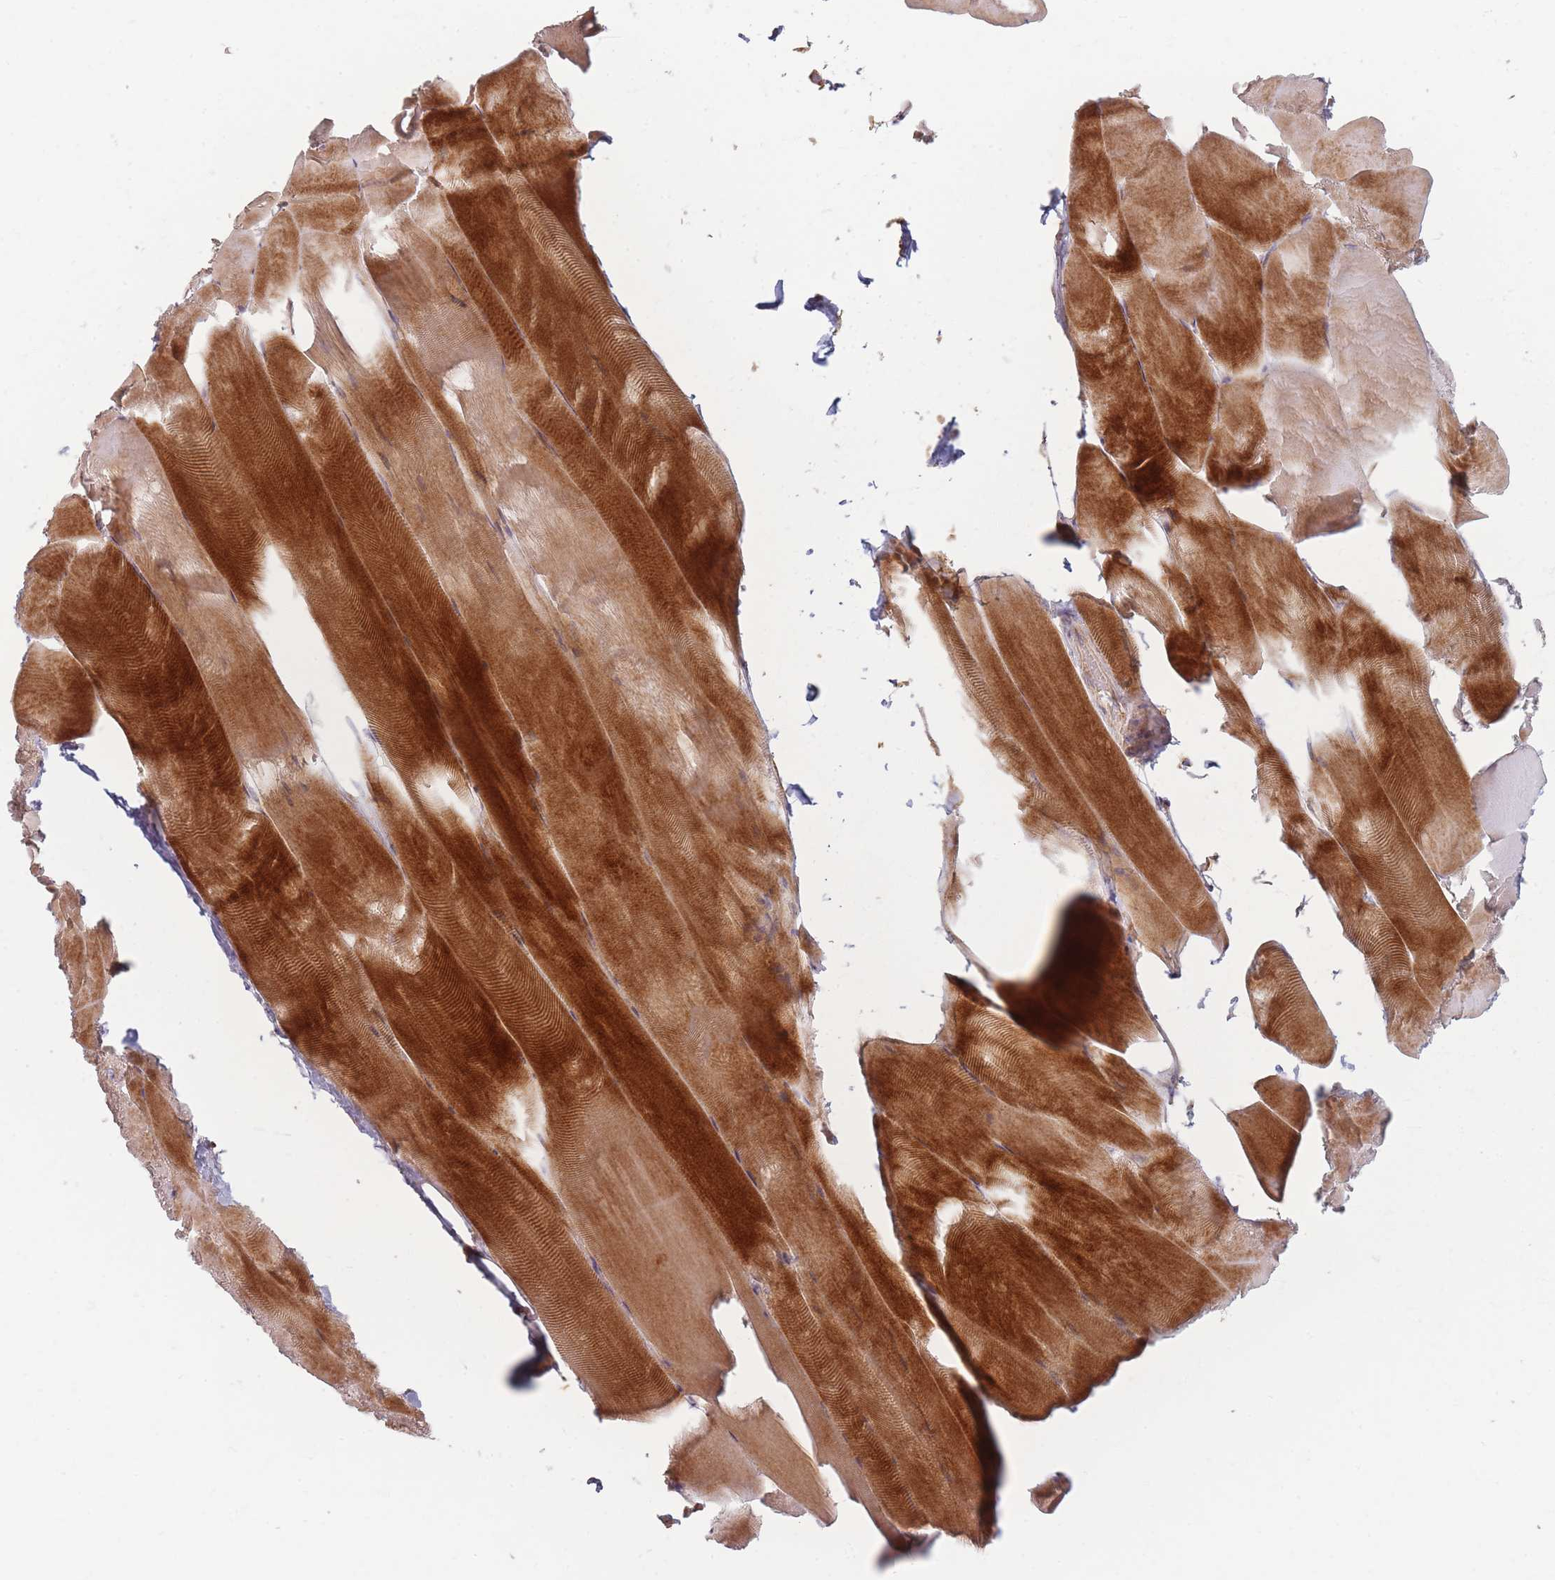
{"staining": {"intensity": "strong", "quantity": "25%-75%", "location": "cytoplasmic/membranous"}, "tissue": "skeletal muscle", "cell_type": "Myocytes", "image_type": "normal", "snomed": [{"axis": "morphology", "description": "Normal tissue, NOS"}, {"axis": "topography", "description": "Skeletal muscle"}], "caption": "DAB (3,3'-diaminobenzidine) immunohistochemical staining of normal skeletal muscle displays strong cytoplasmic/membranous protein expression in approximately 25%-75% of myocytes.", "gene": "ESRP2", "patient": {"sex": "female", "age": 64}}